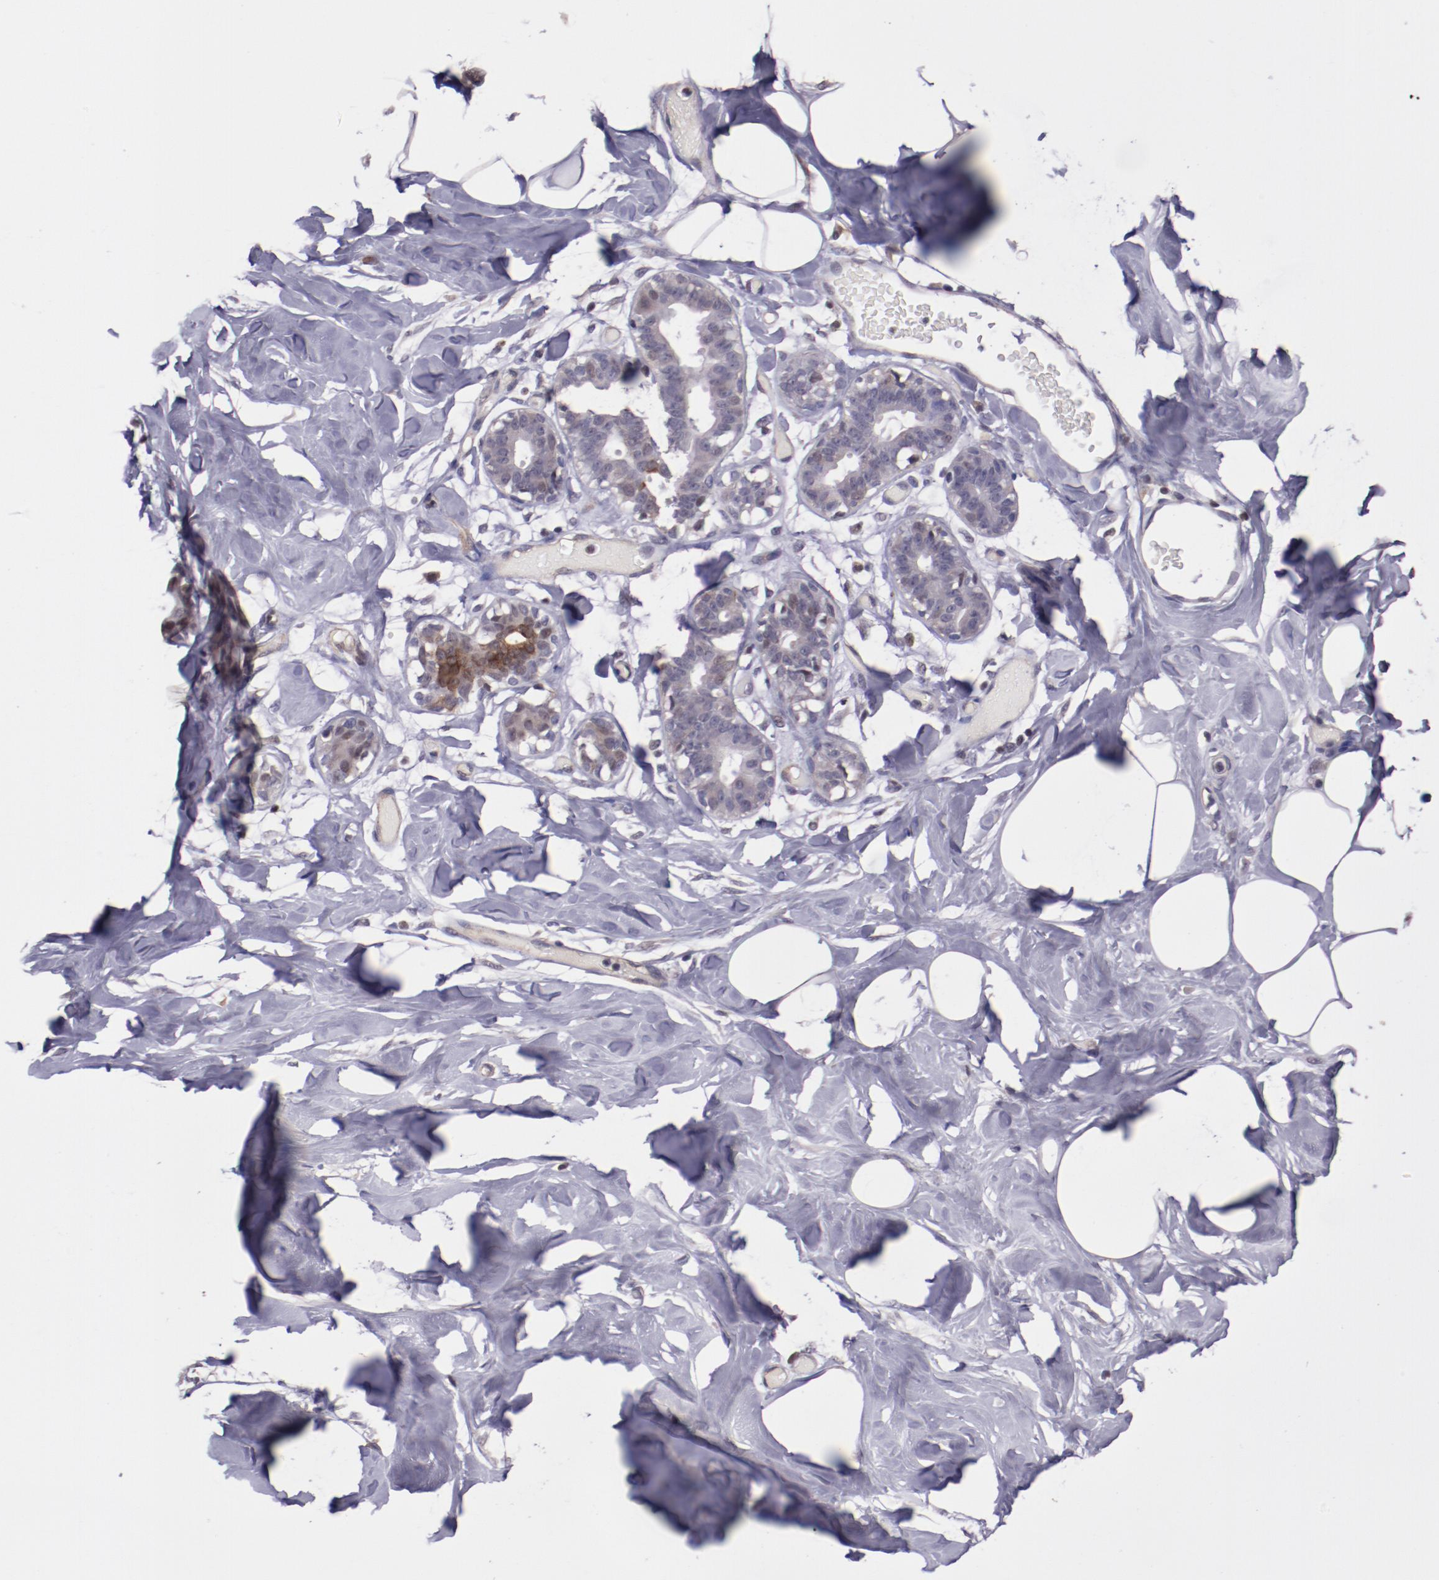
{"staining": {"intensity": "negative", "quantity": "none", "location": "none"}, "tissue": "breast", "cell_type": "Adipocytes", "image_type": "normal", "snomed": [{"axis": "morphology", "description": "Normal tissue, NOS"}, {"axis": "topography", "description": "Breast"}, {"axis": "topography", "description": "Soft tissue"}], "caption": "Benign breast was stained to show a protein in brown. There is no significant positivity in adipocytes. The staining is performed using DAB (3,3'-diaminobenzidine) brown chromogen with nuclei counter-stained in using hematoxylin.", "gene": "ELF1", "patient": {"sex": "female", "age": 25}}